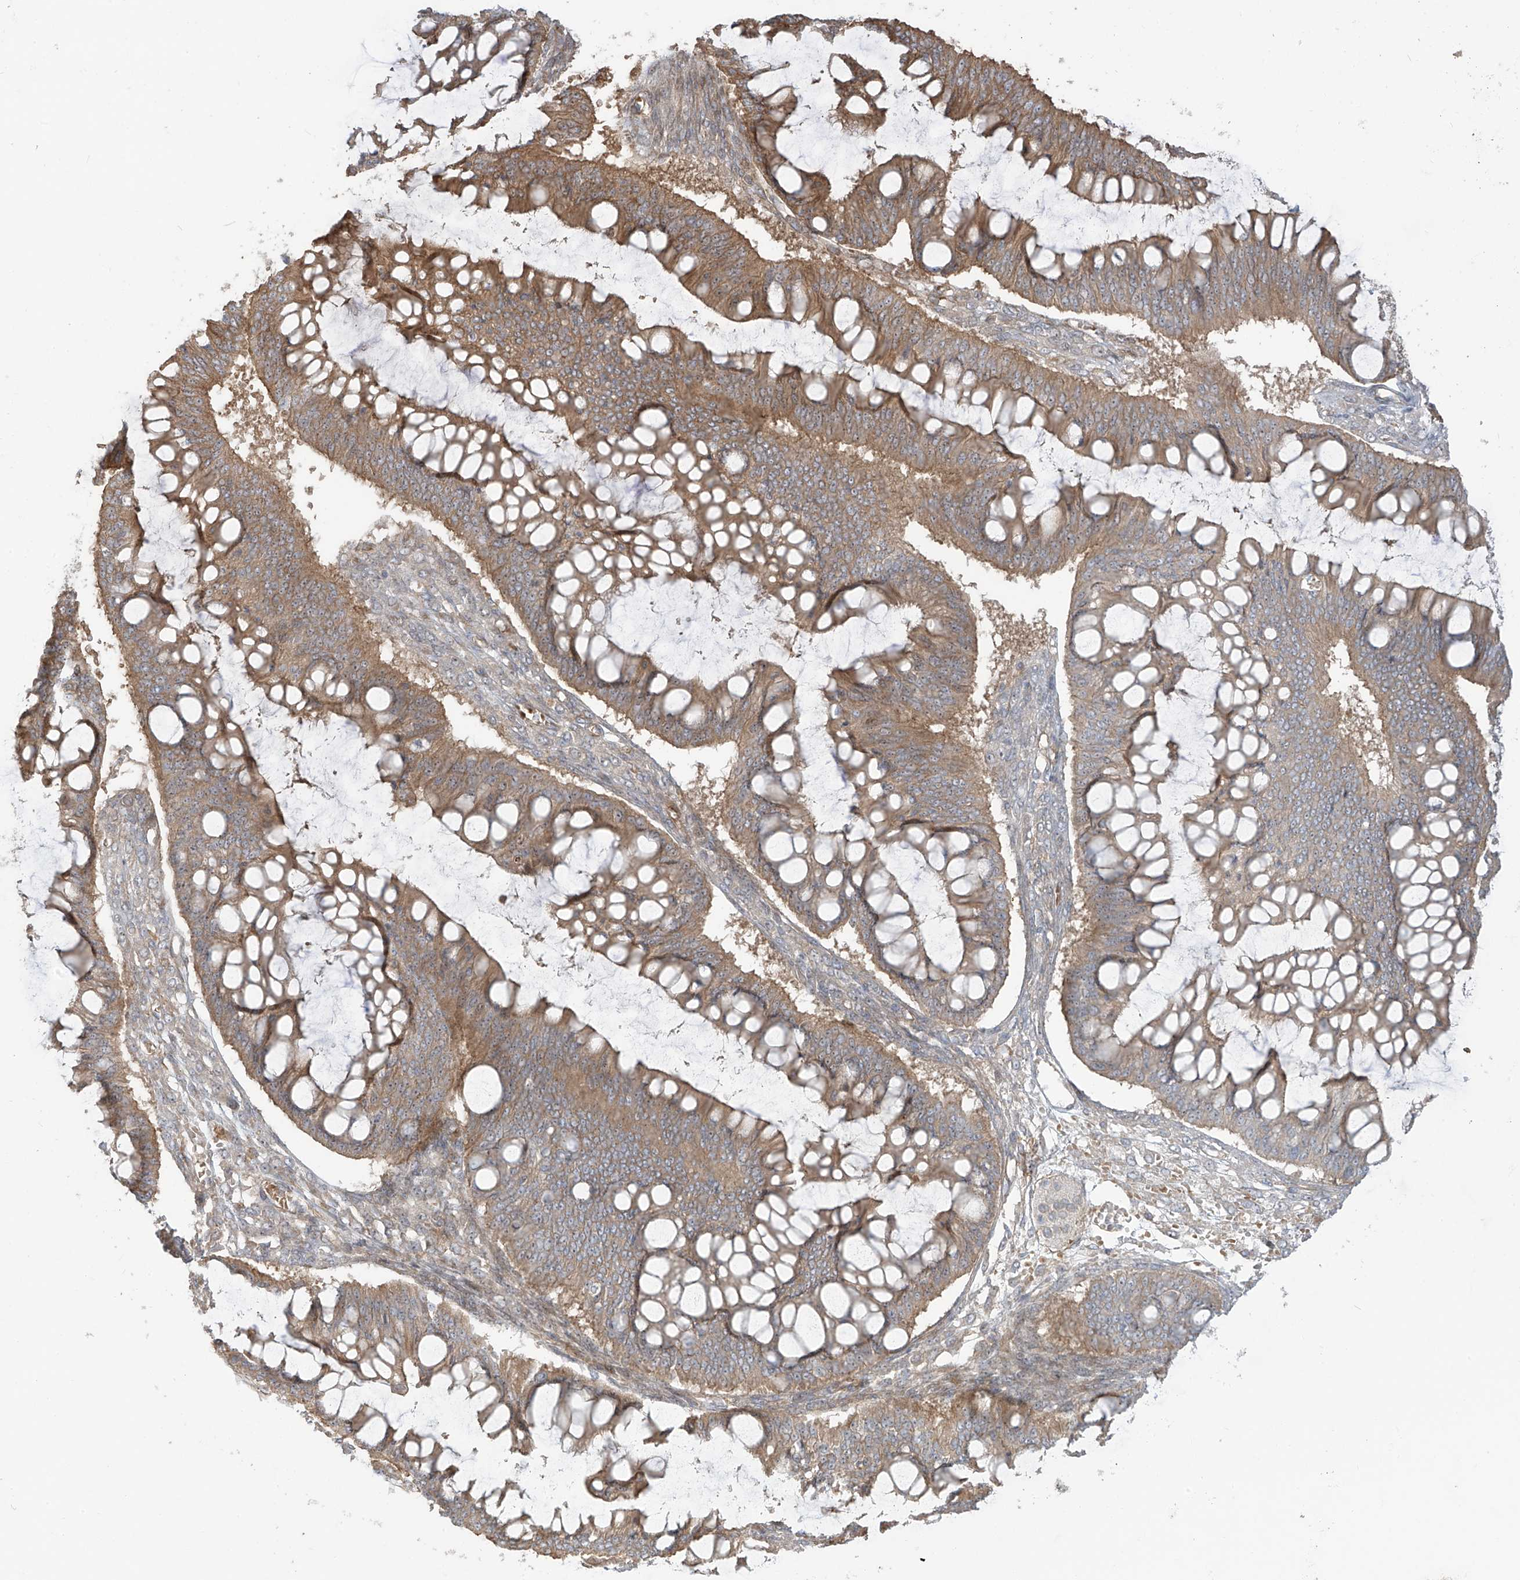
{"staining": {"intensity": "moderate", "quantity": ">75%", "location": "cytoplasmic/membranous"}, "tissue": "ovarian cancer", "cell_type": "Tumor cells", "image_type": "cancer", "snomed": [{"axis": "morphology", "description": "Cystadenocarcinoma, mucinous, NOS"}, {"axis": "topography", "description": "Ovary"}], "caption": "Ovarian cancer stained with immunohistochemistry shows moderate cytoplasmic/membranous expression in approximately >75% of tumor cells.", "gene": "ENTR1", "patient": {"sex": "female", "age": 73}}